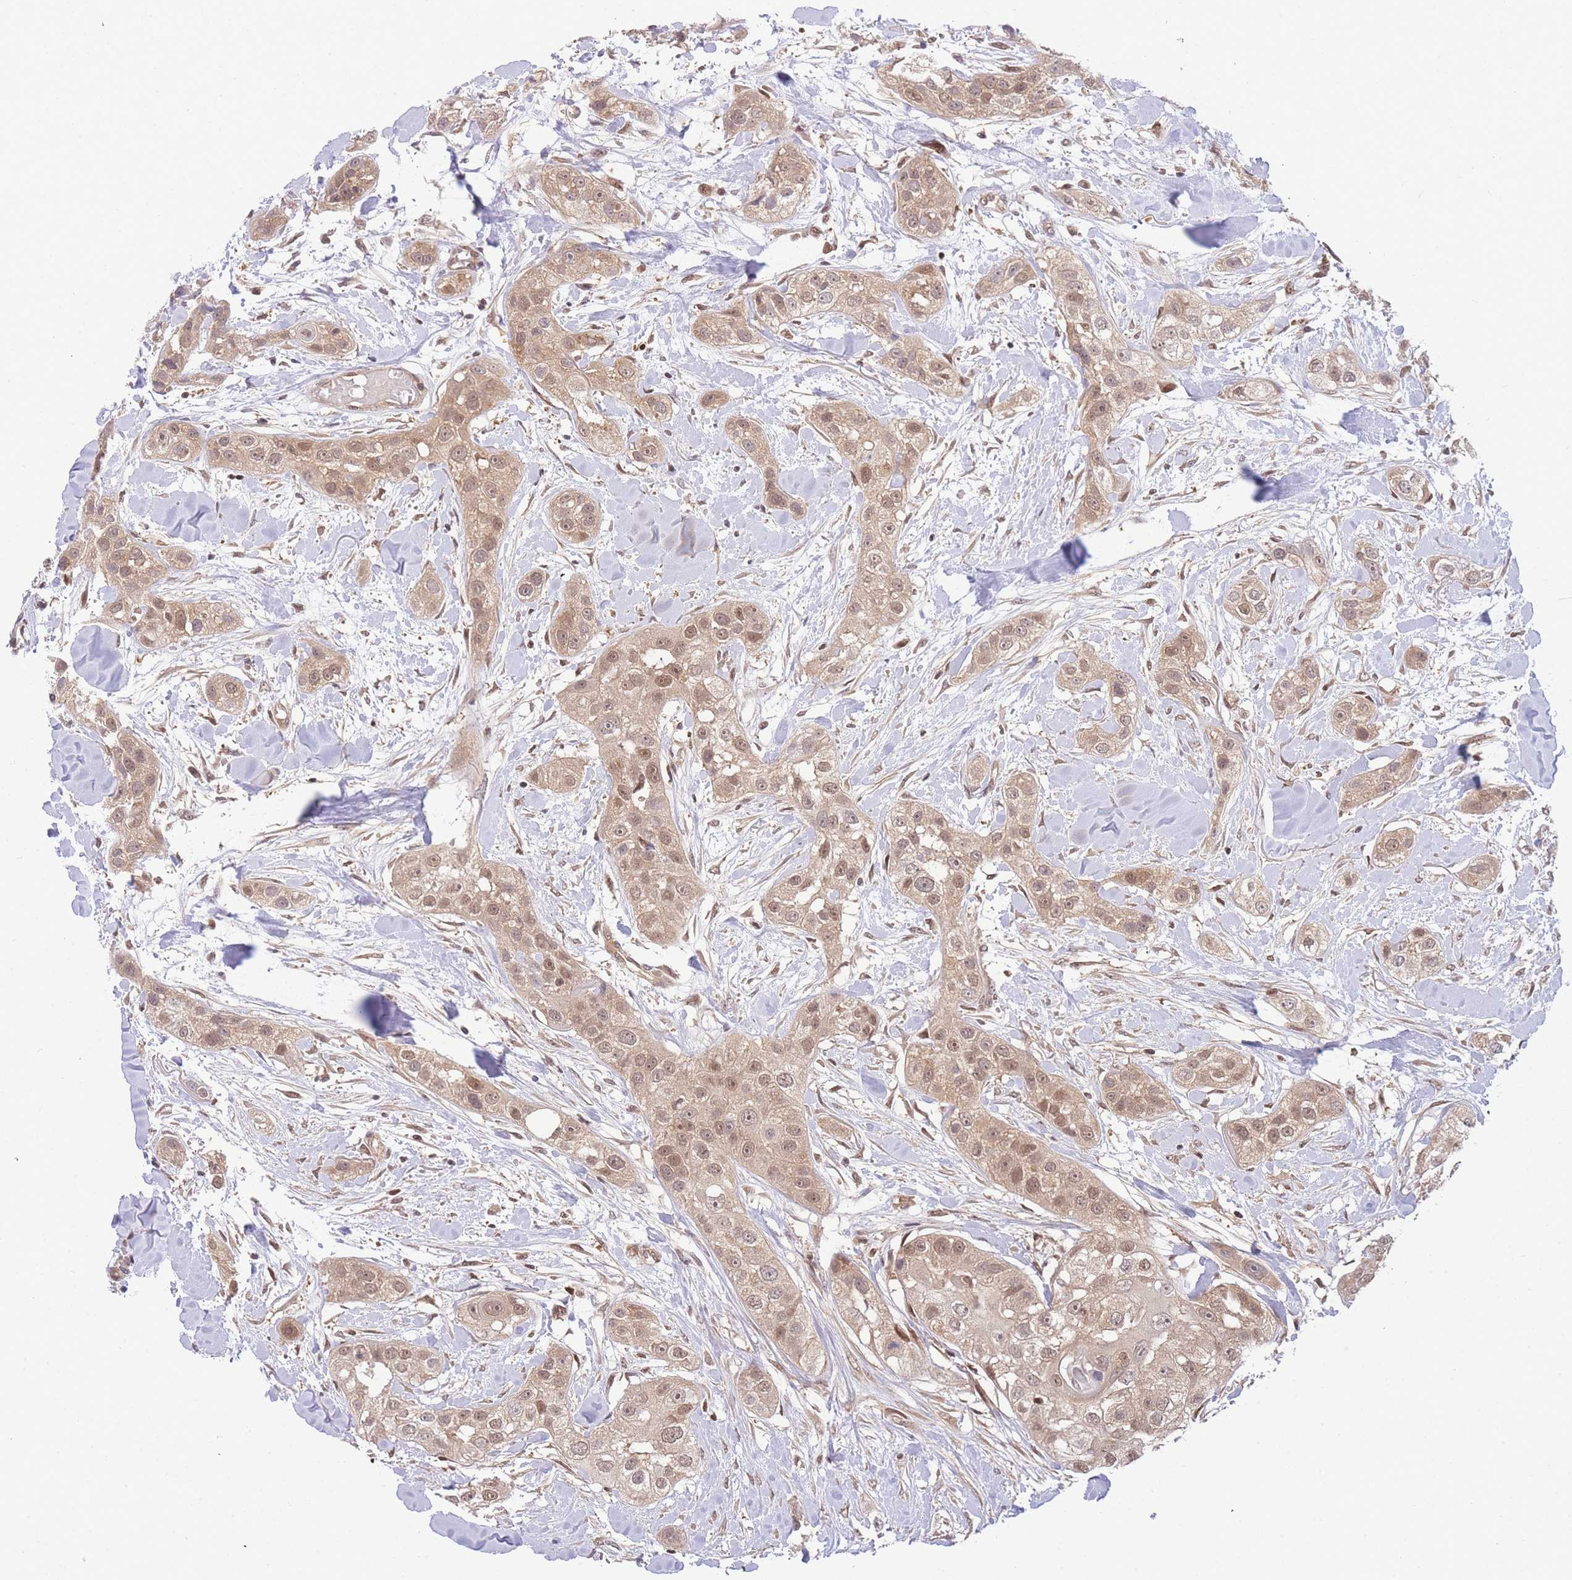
{"staining": {"intensity": "moderate", "quantity": ">75%", "location": "cytoplasmic/membranous,nuclear"}, "tissue": "head and neck cancer", "cell_type": "Tumor cells", "image_type": "cancer", "snomed": [{"axis": "morphology", "description": "Normal tissue, NOS"}, {"axis": "morphology", "description": "Squamous cell carcinoma, NOS"}, {"axis": "topography", "description": "Skeletal muscle"}, {"axis": "topography", "description": "Head-Neck"}], "caption": "IHC micrograph of human squamous cell carcinoma (head and neck) stained for a protein (brown), which reveals medium levels of moderate cytoplasmic/membranous and nuclear expression in approximately >75% of tumor cells.", "gene": "KIAA1191", "patient": {"sex": "male", "age": 51}}